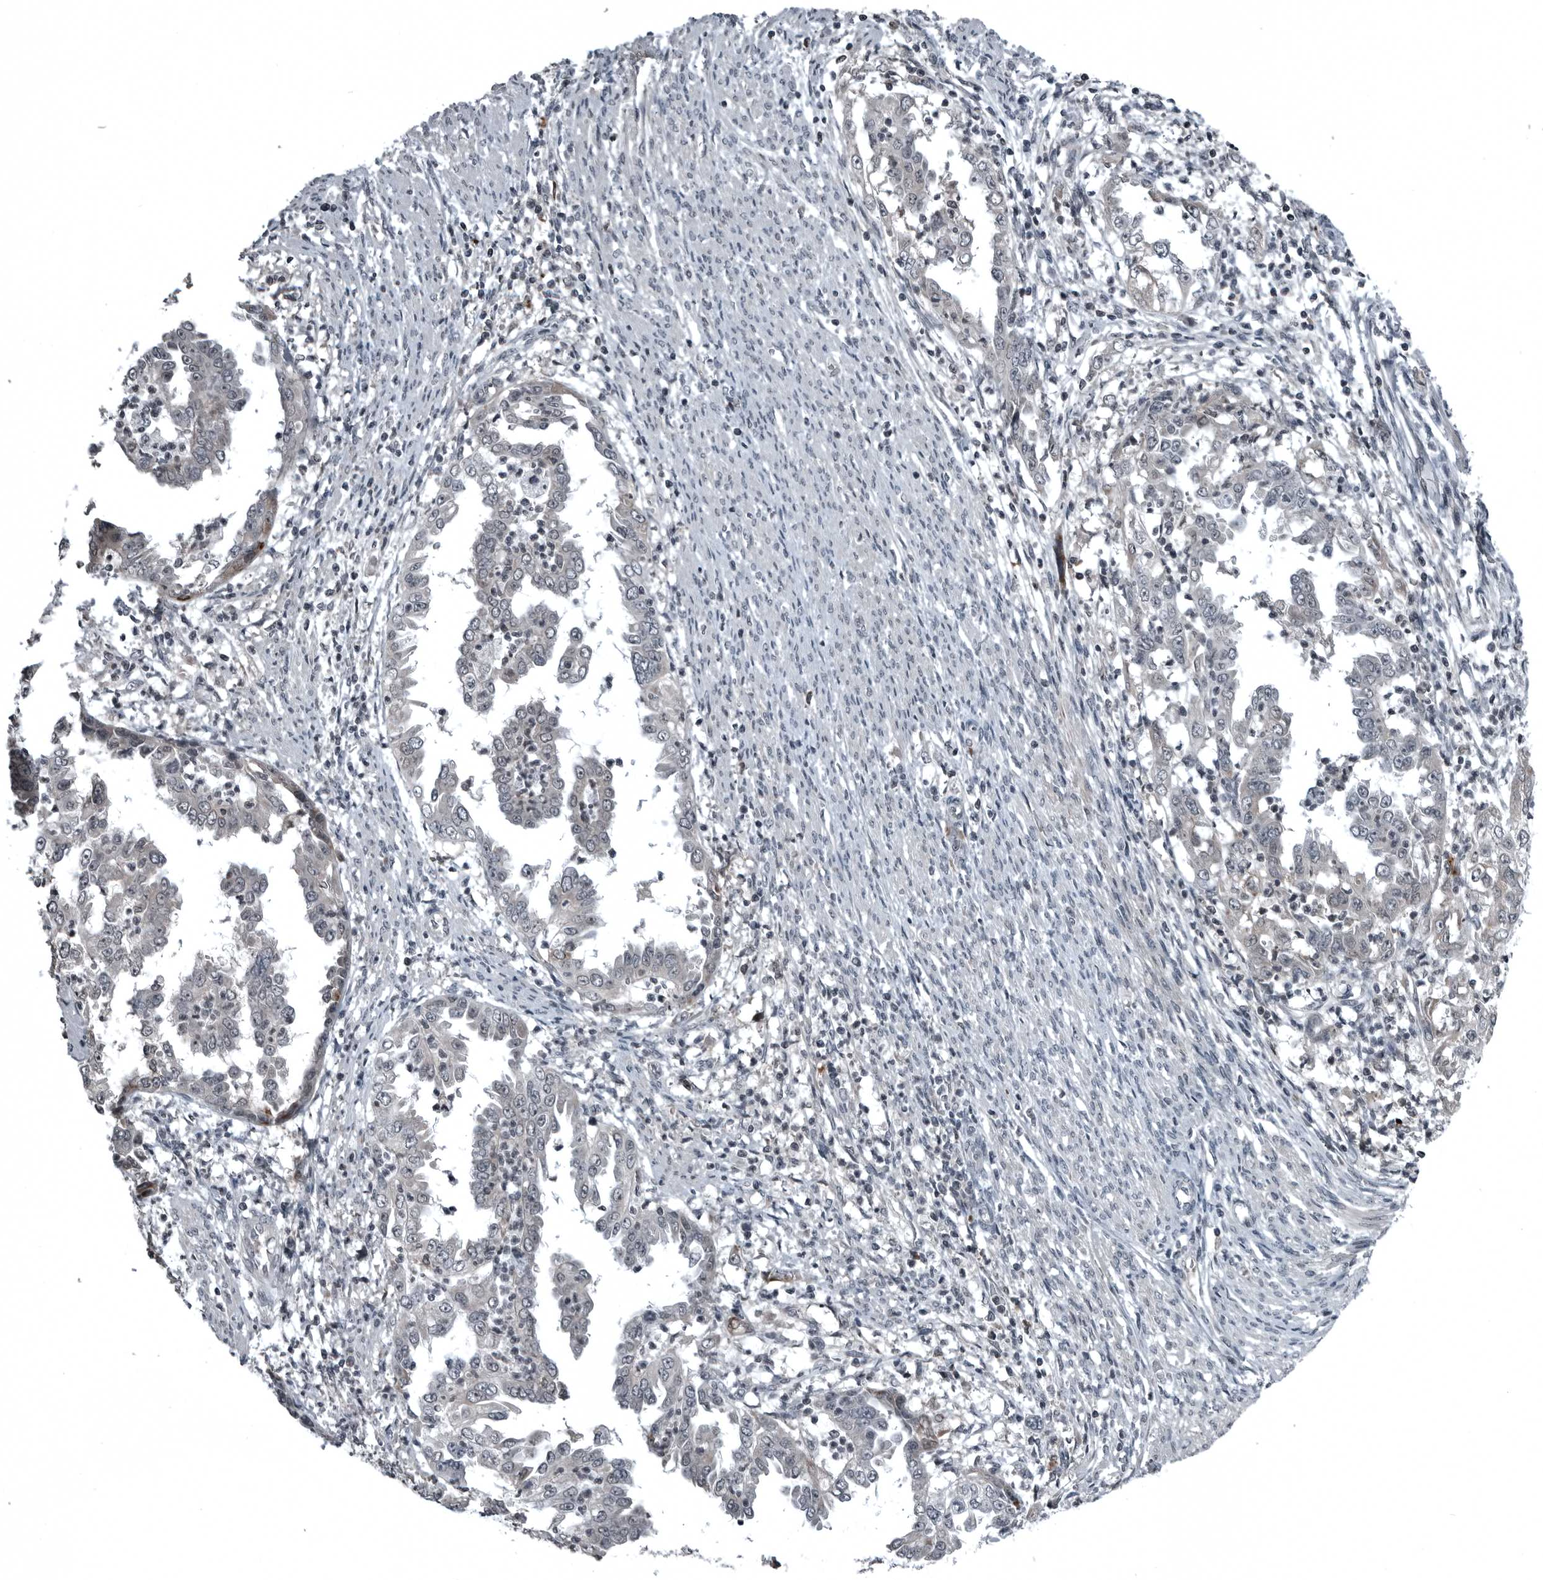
{"staining": {"intensity": "negative", "quantity": "none", "location": "none"}, "tissue": "endometrial cancer", "cell_type": "Tumor cells", "image_type": "cancer", "snomed": [{"axis": "morphology", "description": "Adenocarcinoma, NOS"}, {"axis": "topography", "description": "Endometrium"}], "caption": "The histopathology image exhibits no significant positivity in tumor cells of endometrial cancer (adenocarcinoma).", "gene": "GAK", "patient": {"sex": "female", "age": 85}}